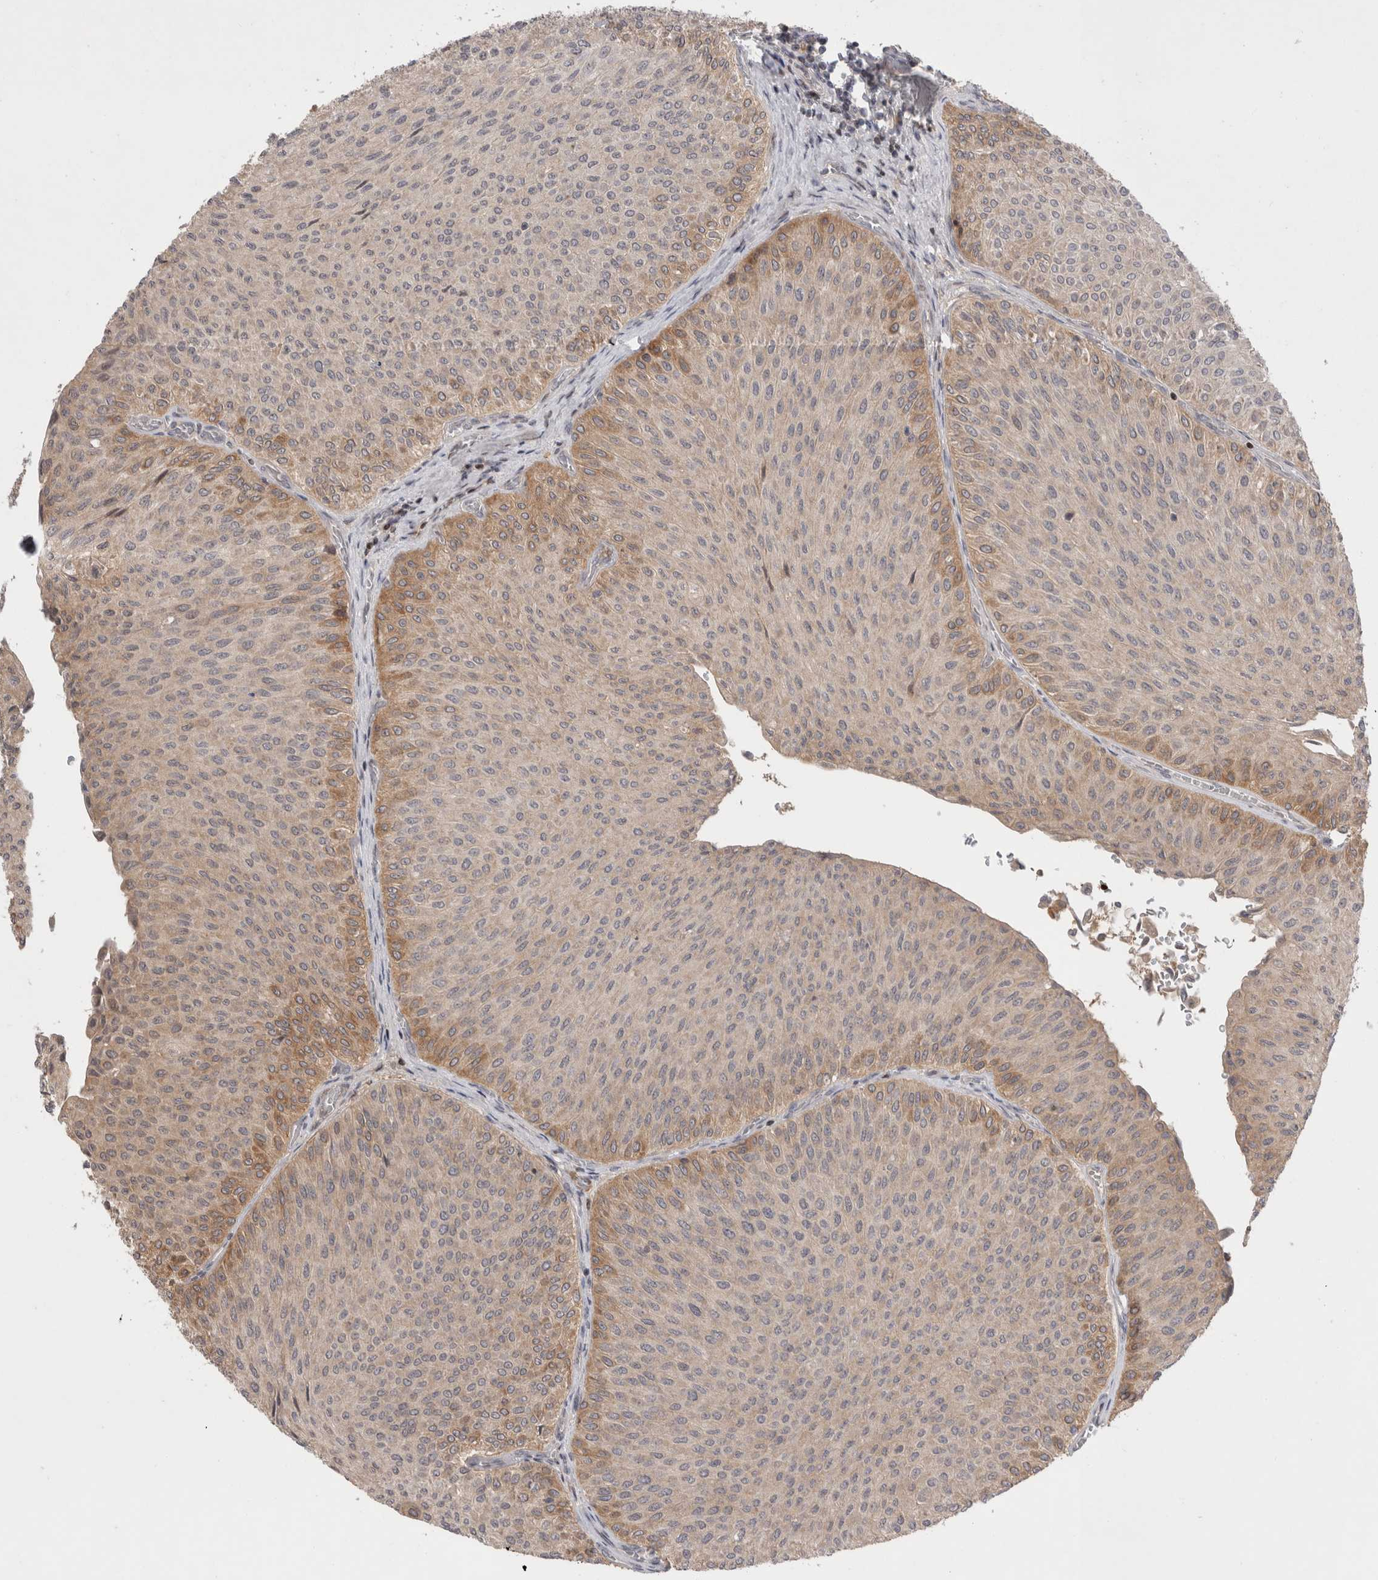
{"staining": {"intensity": "moderate", "quantity": "<25%", "location": "cytoplasmic/membranous"}, "tissue": "urothelial cancer", "cell_type": "Tumor cells", "image_type": "cancer", "snomed": [{"axis": "morphology", "description": "Urothelial carcinoma, Low grade"}, {"axis": "topography", "description": "Urinary bladder"}], "caption": "Moderate cytoplasmic/membranous positivity for a protein is identified in approximately <25% of tumor cells of urothelial cancer using immunohistochemistry (IHC).", "gene": "PLEKHM1", "patient": {"sex": "male", "age": 78}}